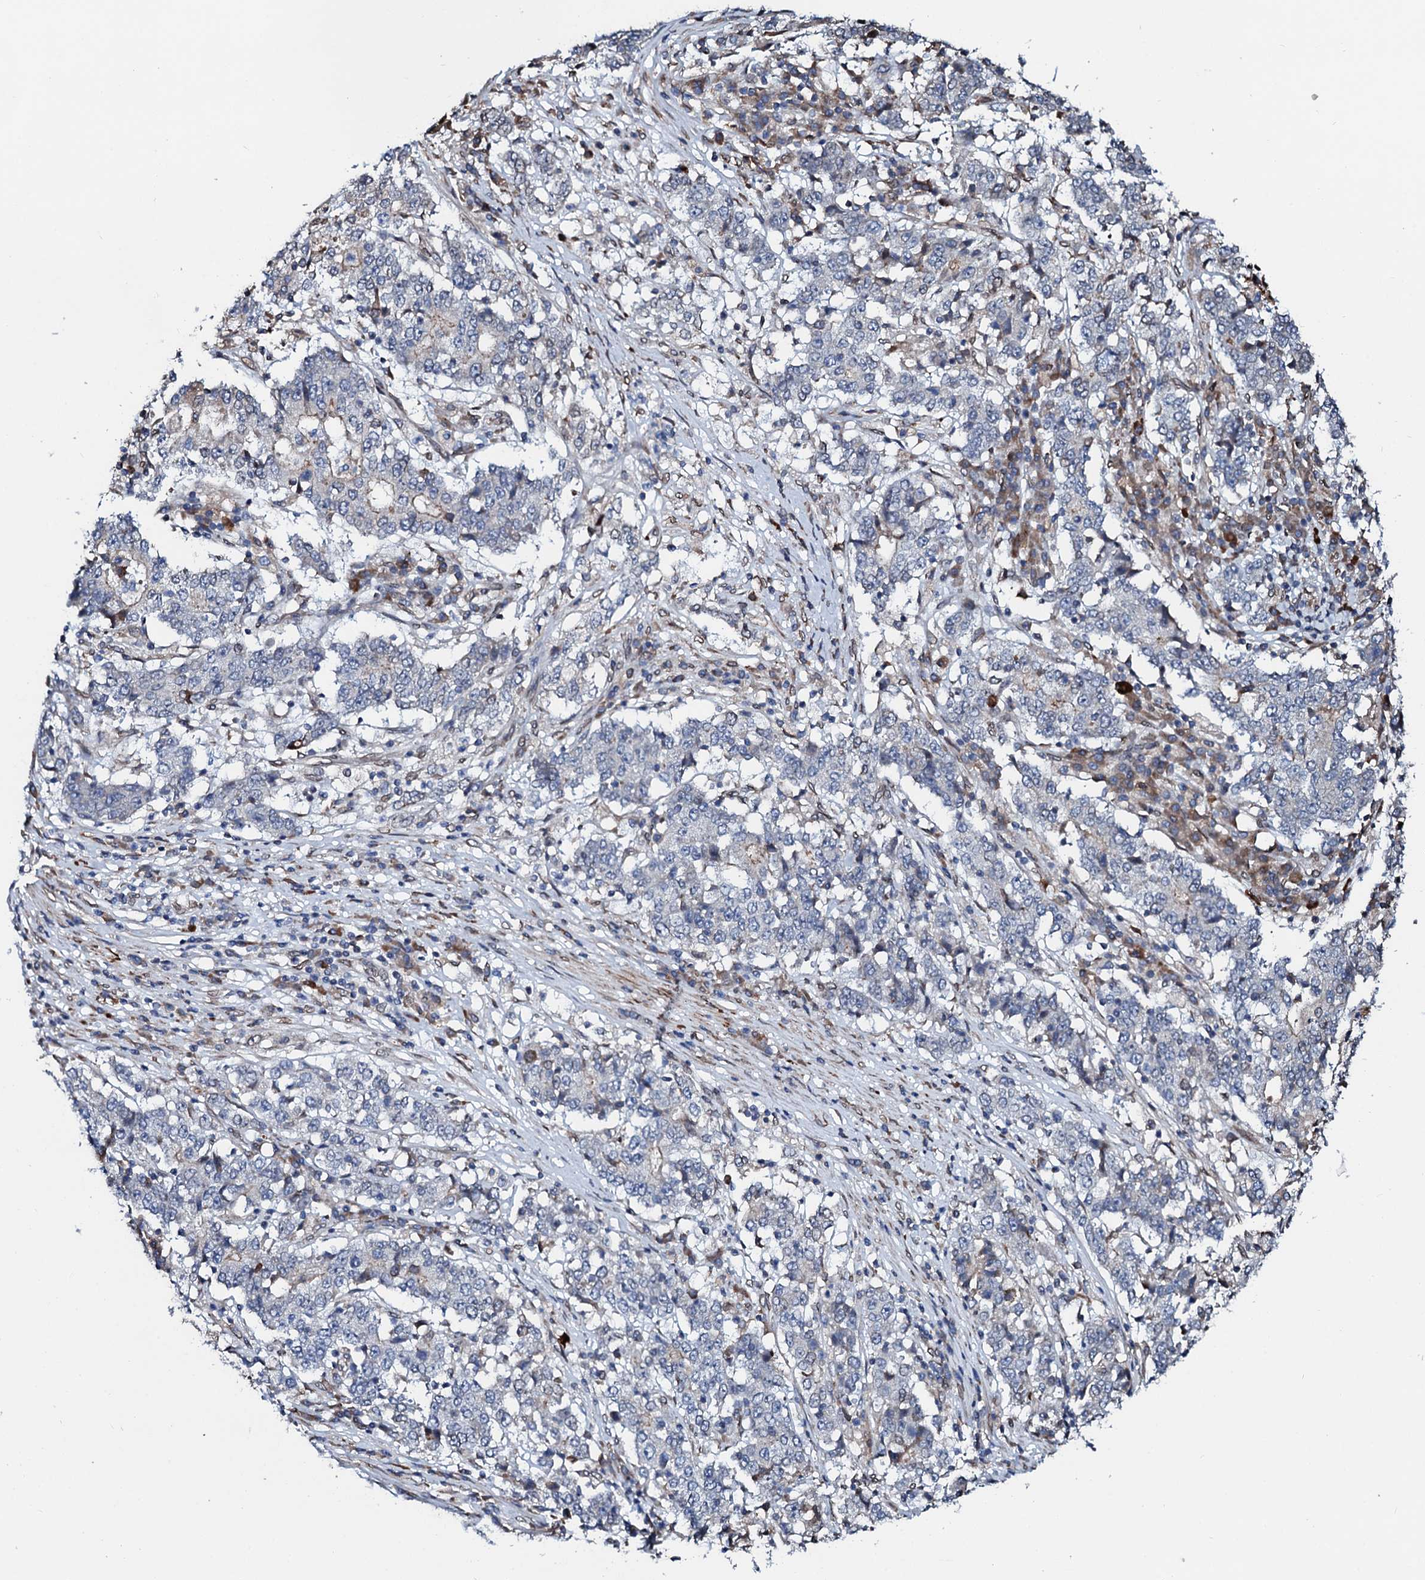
{"staining": {"intensity": "negative", "quantity": "none", "location": "none"}, "tissue": "stomach cancer", "cell_type": "Tumor cells", "image_type": "cancer", "snomed": [{"axis": "morphology", "description": "Adenocarcinoma, NOS"}, {"axis": "topography", "description": "Stomach"}], "caption": "The micrograph shows no significant staining in tumor cells of adenocarcinoma (stomach).", "gene": "NRP2", "patient": {"sex": "male", "age": 59}}